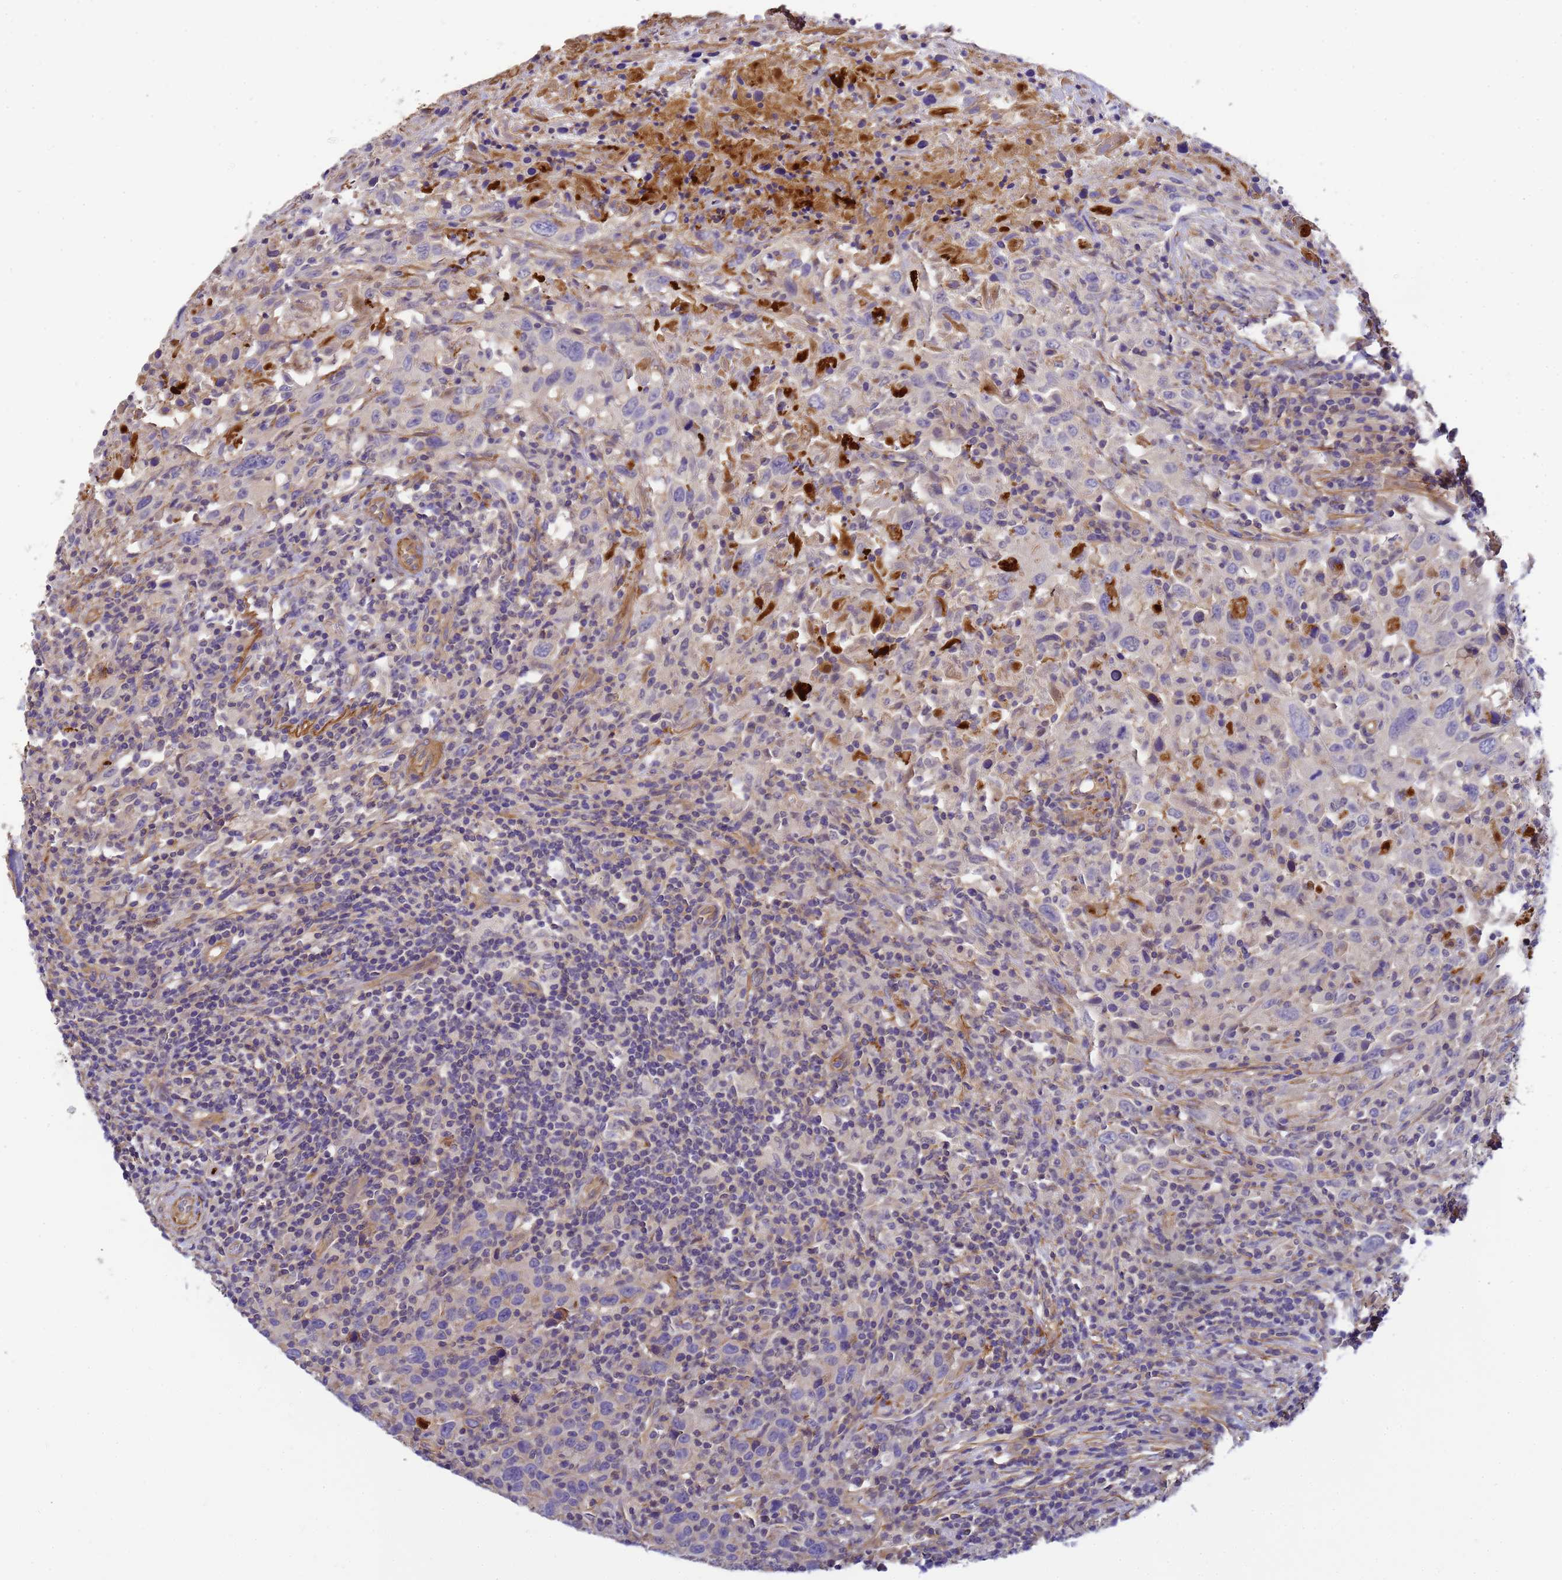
{"staining": {"intensity": "negative", "quantity": "none", "location": "none"}, "tissue": "urothelial cancer", "cell_type": "Tumor cells", "image_type": "cancer", "snomed": [{"axis": "morphology", "description": "Urothelial carcinoma, High grade"}, {"axis": "topography", "description": "Urinary bladder"}], "caption": "Immunohistochemical staining of urothelial carcinoma (high-grade) exhibits no significant staining in tumor cells. Nuclei are stained in blue.", "gene": "MYL12A", "patient": {"sex": "male", "age": 61}}